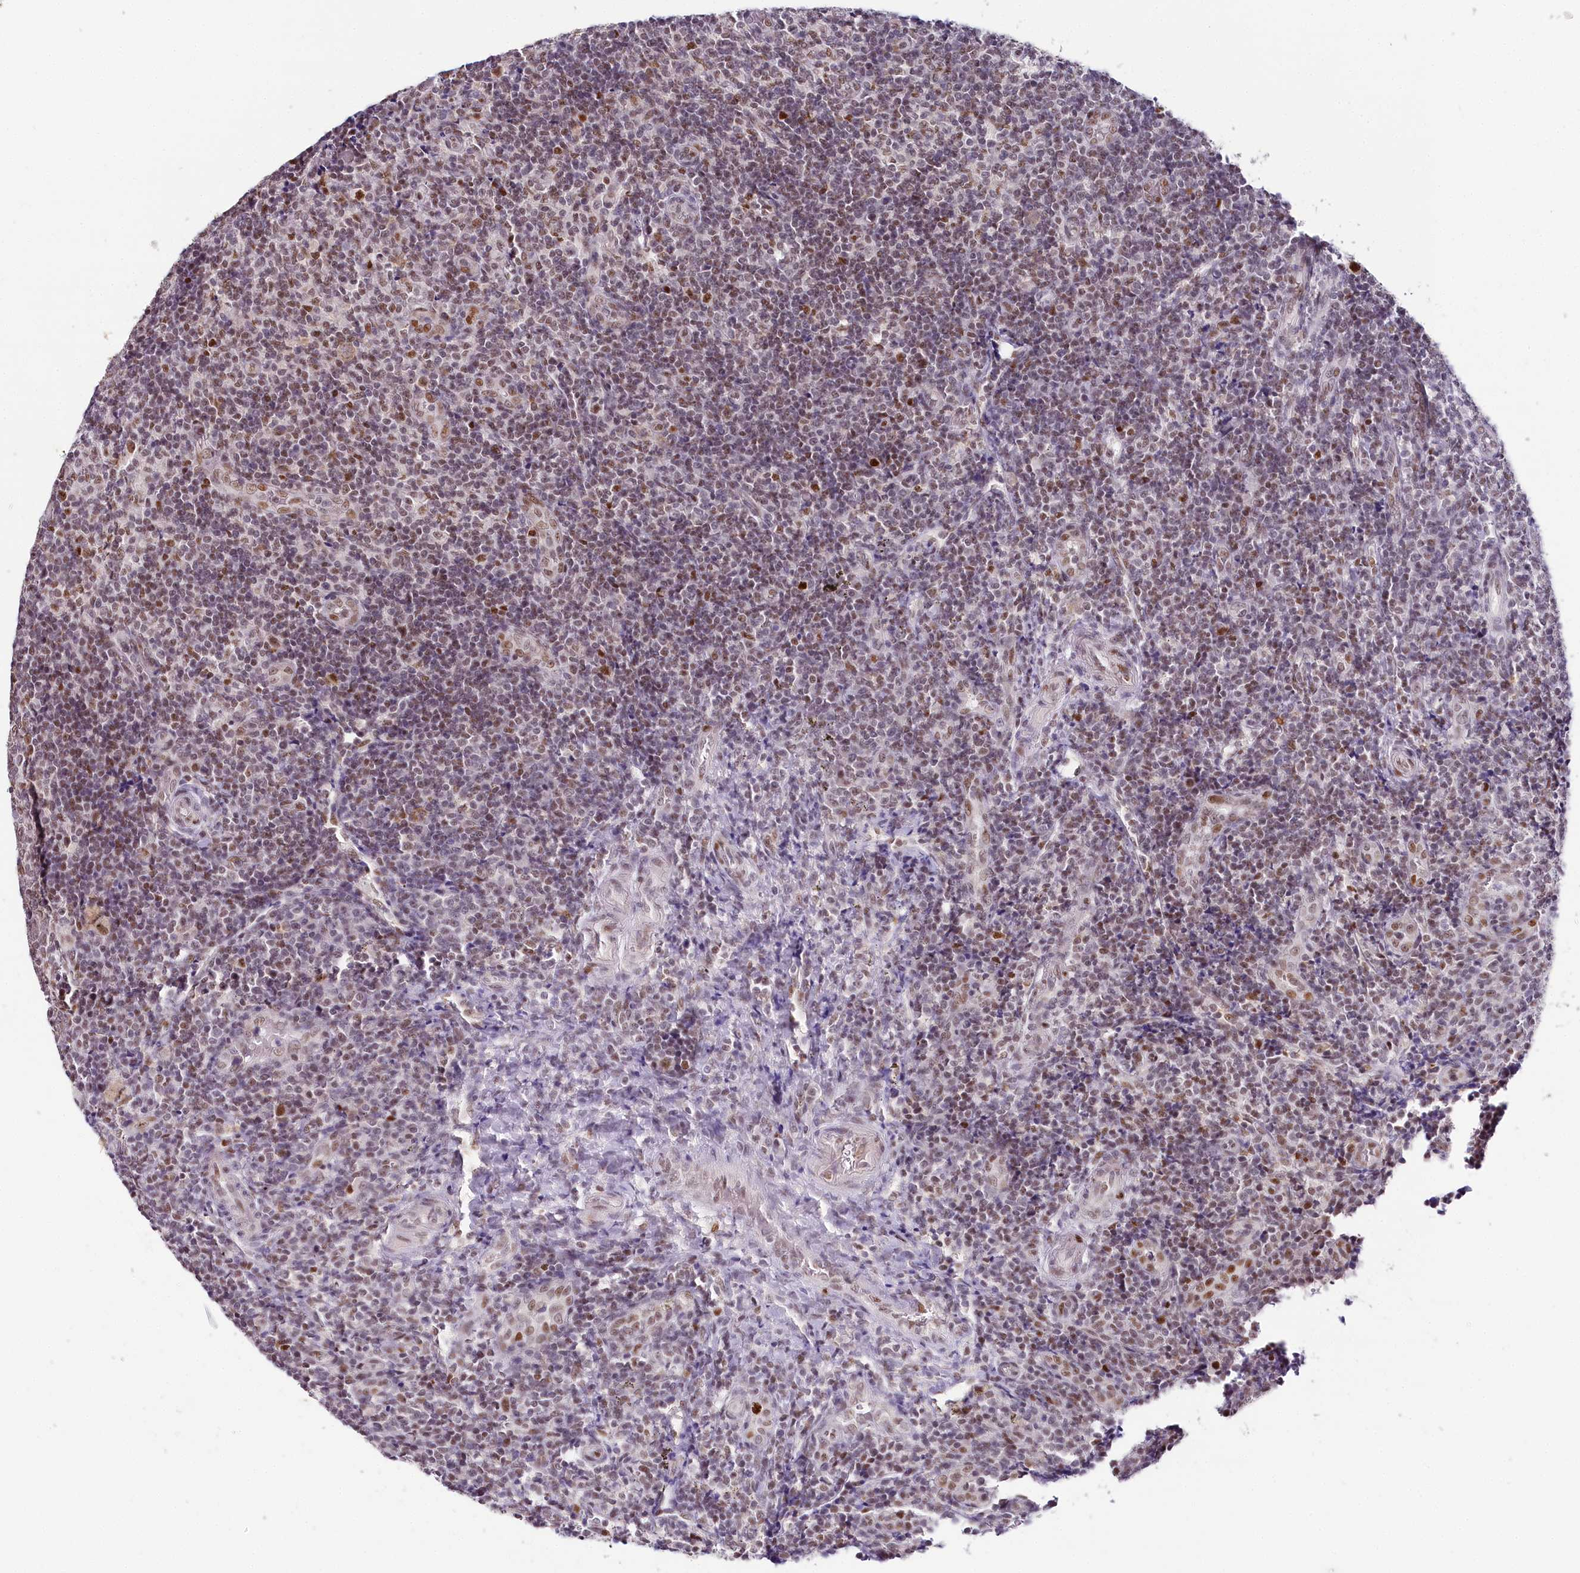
{"staining": {"intensity": "moderate", "quantity": "25%-75%", "location": "nuclear"}, "tissue": "tonsil", "cell_type": "Germinal center cells", "image_type": "normal", "snomed": [{"axis": "morphology", "description": "Normal tissue, NOS"}, {"axis": "topography", "description": "Tonsil"}], "caption": "Brown immunohistochemical staining in normal human tonsil demonstrates moderate nuclear positivity in about 25%-75% of germinal center cells. Immunohistochemistry stains the protein of interest in brown and the nuclei are stained blue.", "gene": "TP53", "patient": {"sex": "female", "age": 19}}